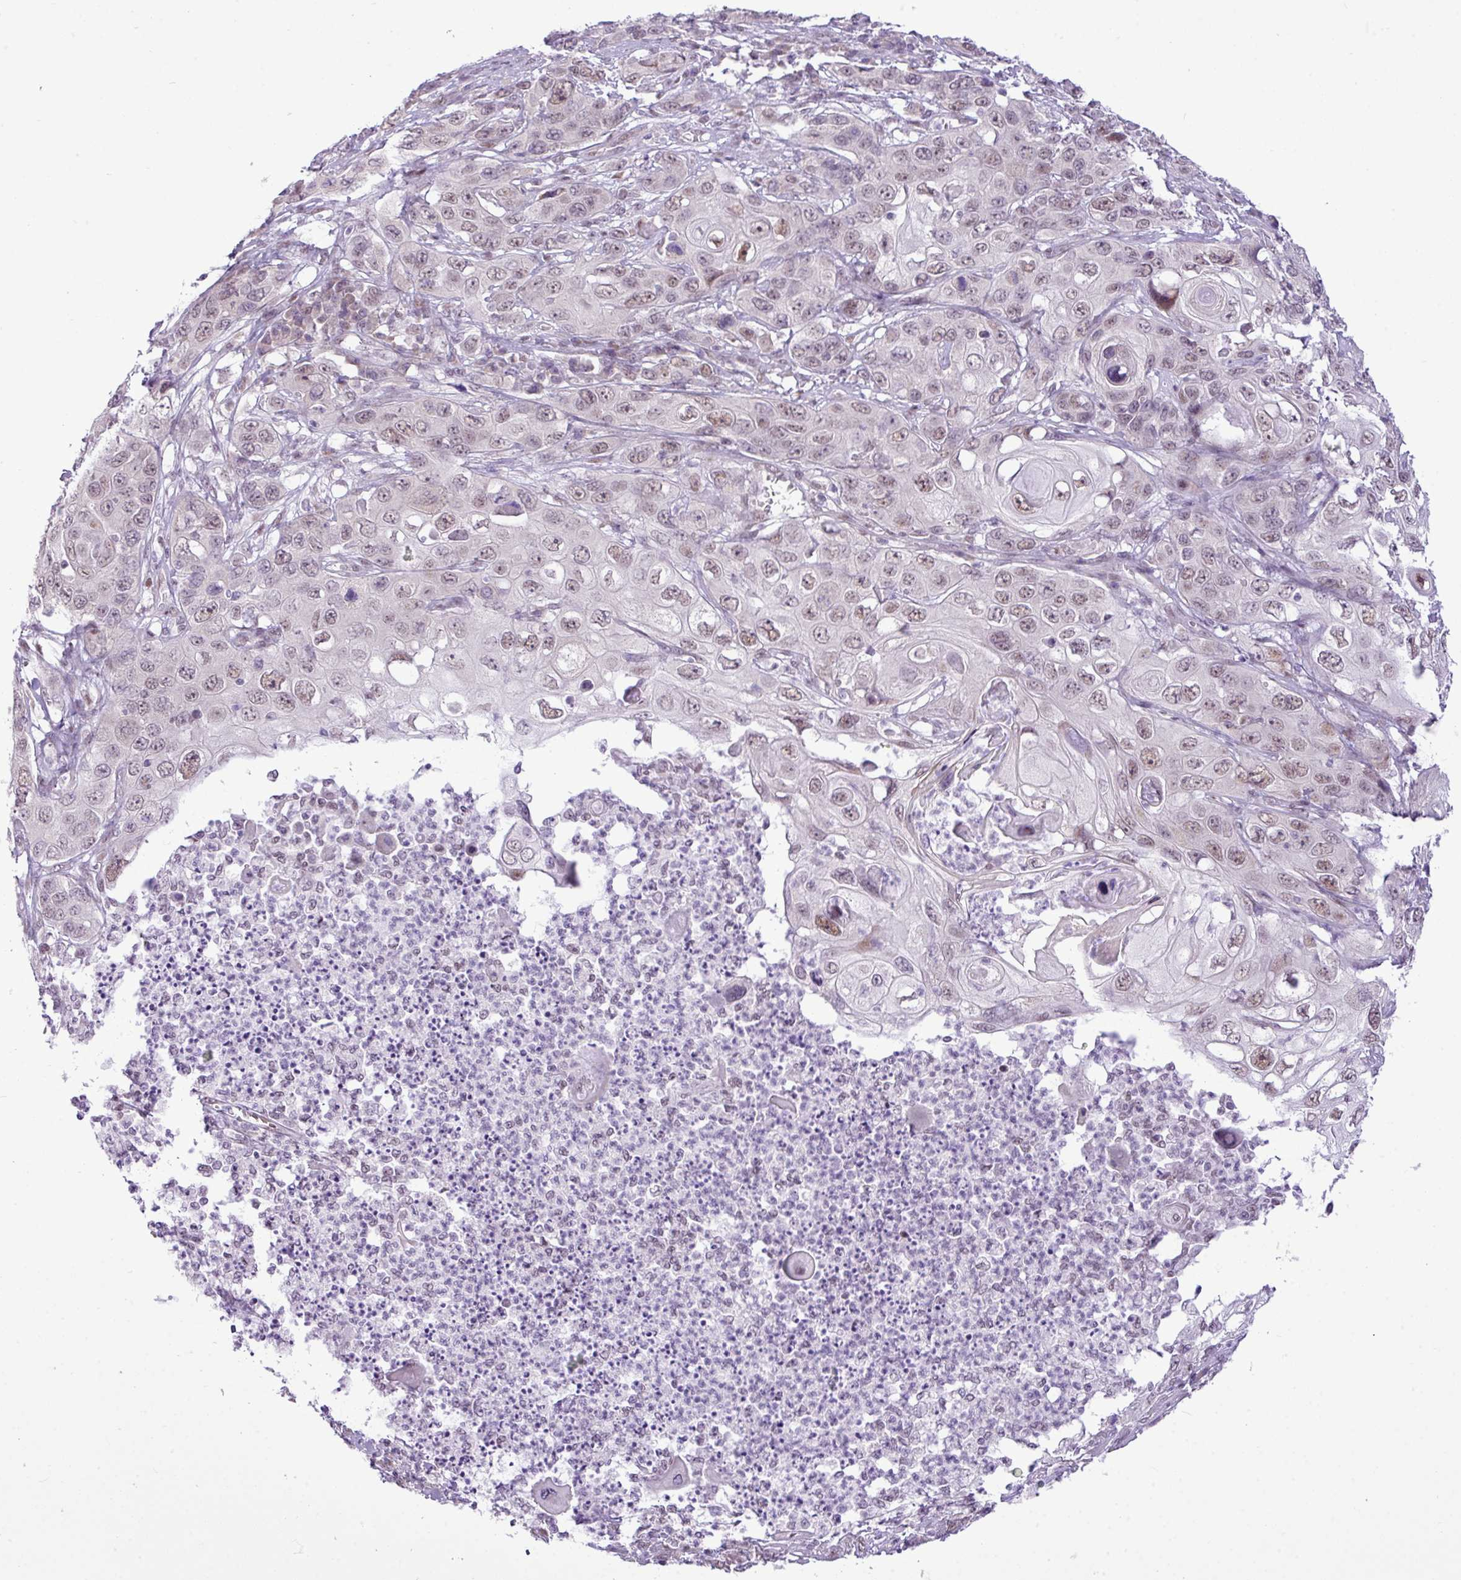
{"staining": {"intensity": "weak", "quantity": "25%-75%", "location": "nuclear"}, "tissue": "skin cancer", "cell_type": "Tumor cells", "image_type": "cancer", "snomed": [{"axis": "morphology", "description": "Squamous cell carcinoma, NOS"}, {"axis": "topography", "description": "Skin"}], "caption": "Approximately 25%-75% of tumor cells in skin squamous cell carcinoma reveal weak nuclear protein positivity as visualized by brown immunohistochemical staining.", "gene": "ELOA2", "patient": {"sex": "male", "age": 55}}